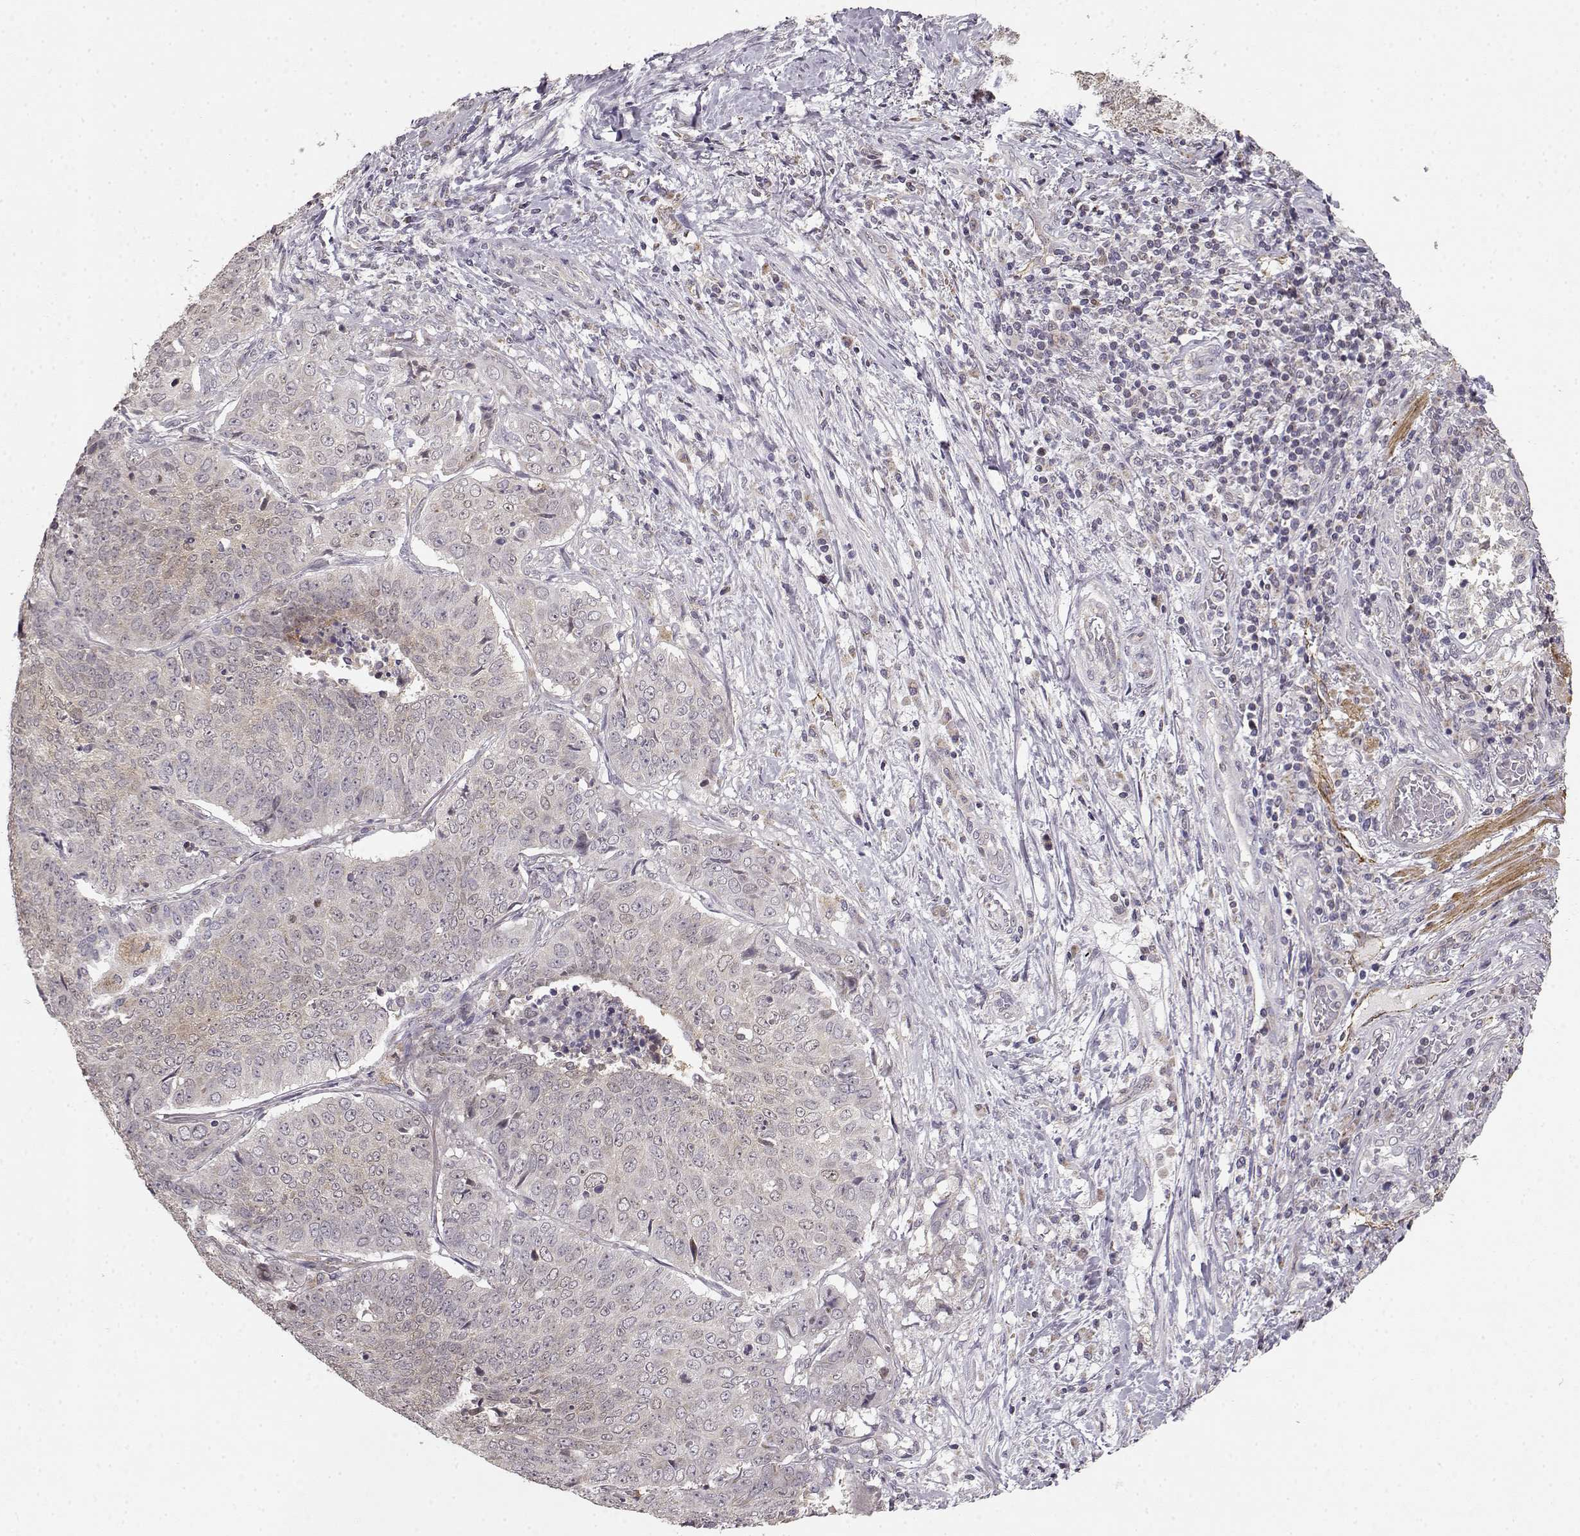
{"staining": {"intensity": "negative", "quantity": "none", "location": "none"}, "tissue": "lung cancer", "cell_type": "Tumor cells", "image_type": "cancer", "snomed": [{"axis": "morphology", "description": "Normal tissue, NOS"}, {"axis": "morphology", "description": "Squamous cell carcinoma, NOS"}, {"axis": "topography", "description": "Bronchus"}, {"axis": "topography", "description": "Lung"}], "caption": "Tumor cells are negative for protein expression in human lung cancer (squamous cell carcinoma).", "gene": "BACH2", "patient": {"sex": "male", "age": 64}}